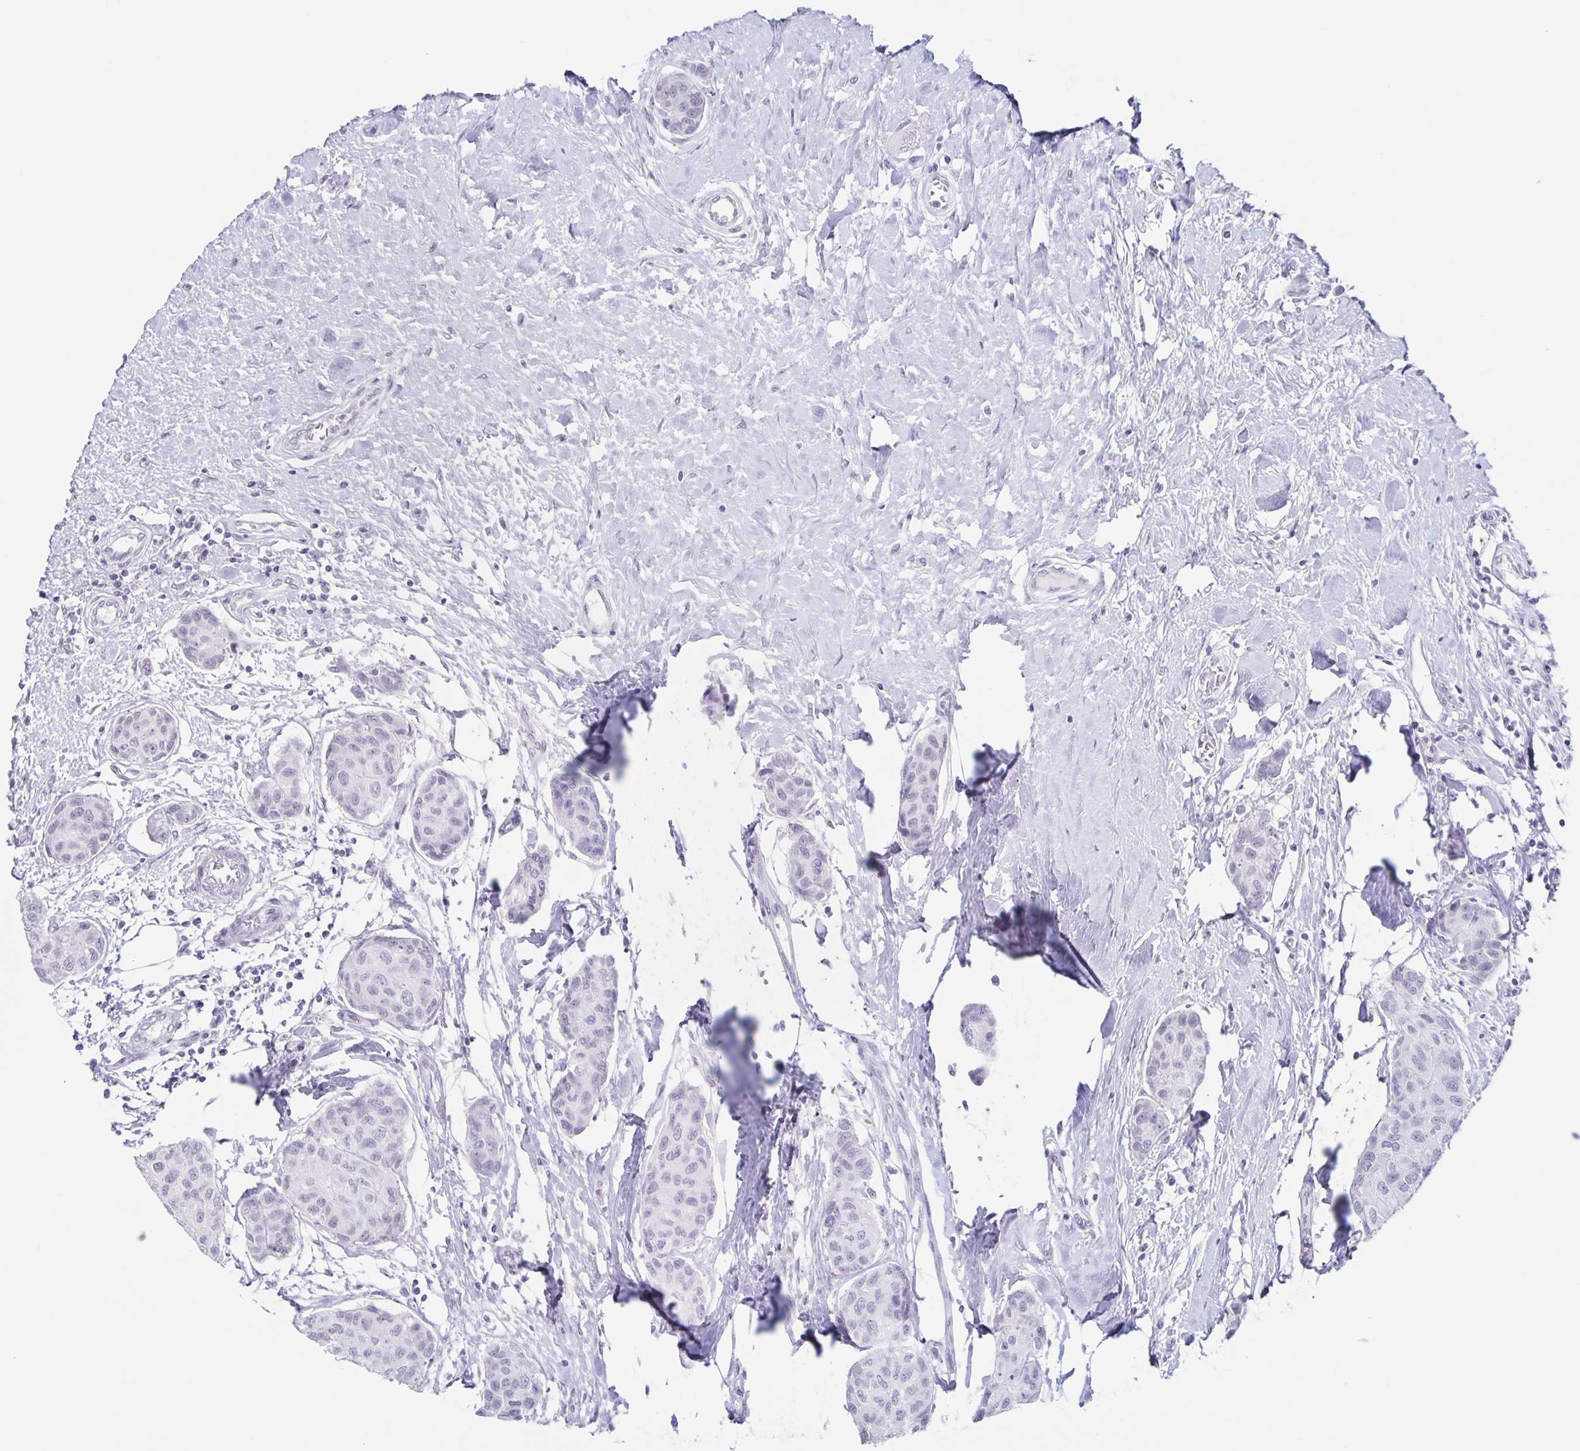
{"staining": {"intensity": "negative", "quantity": "none", "location": "none"}, "tissue": "breast cancer", "cell_type": "Tumor cells", "image_type": "cancer", "snomed": [{"axis": "morphology", "description": "Duct carcinoma"}, {"axis": "topography", "description": "Breast"}], "caption": "This is a image of immunohistochemistry staining of breast intraductal carcinoma, which shows no staining in tumor cells.", "gene": "LCE6A", "patient": {"sex": "female", "age": 80}}